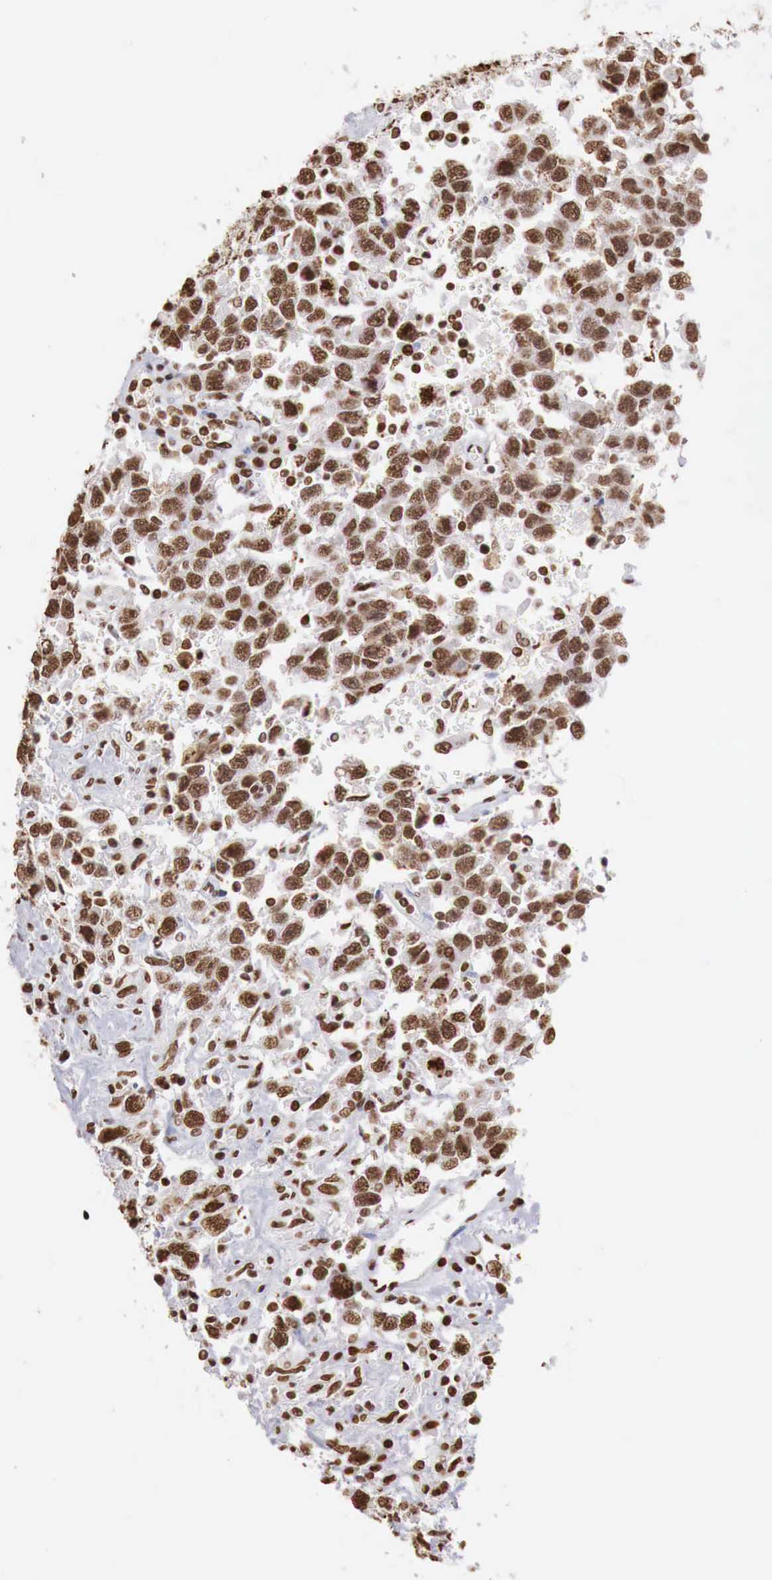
{"staining": {"intensity": "strong", "quantity": ">75%", "location": "nuclear"}, "tissue": "testis cancer", "cell_type": "Tumor cells", "image_type": "cancer", "snomed": [{"axis": "morphology", "description": "Seminoma, NOS"}, {"axis": "topography", "description": "Testis"}], "caption": "An image showing strong nuclear positivity in approximately >75% of tumor cells in testis cancer, as visualized by brown immunohistochemical staining.", "gene": "DKC1", "patient": {"sex": "male", "age": 41}}